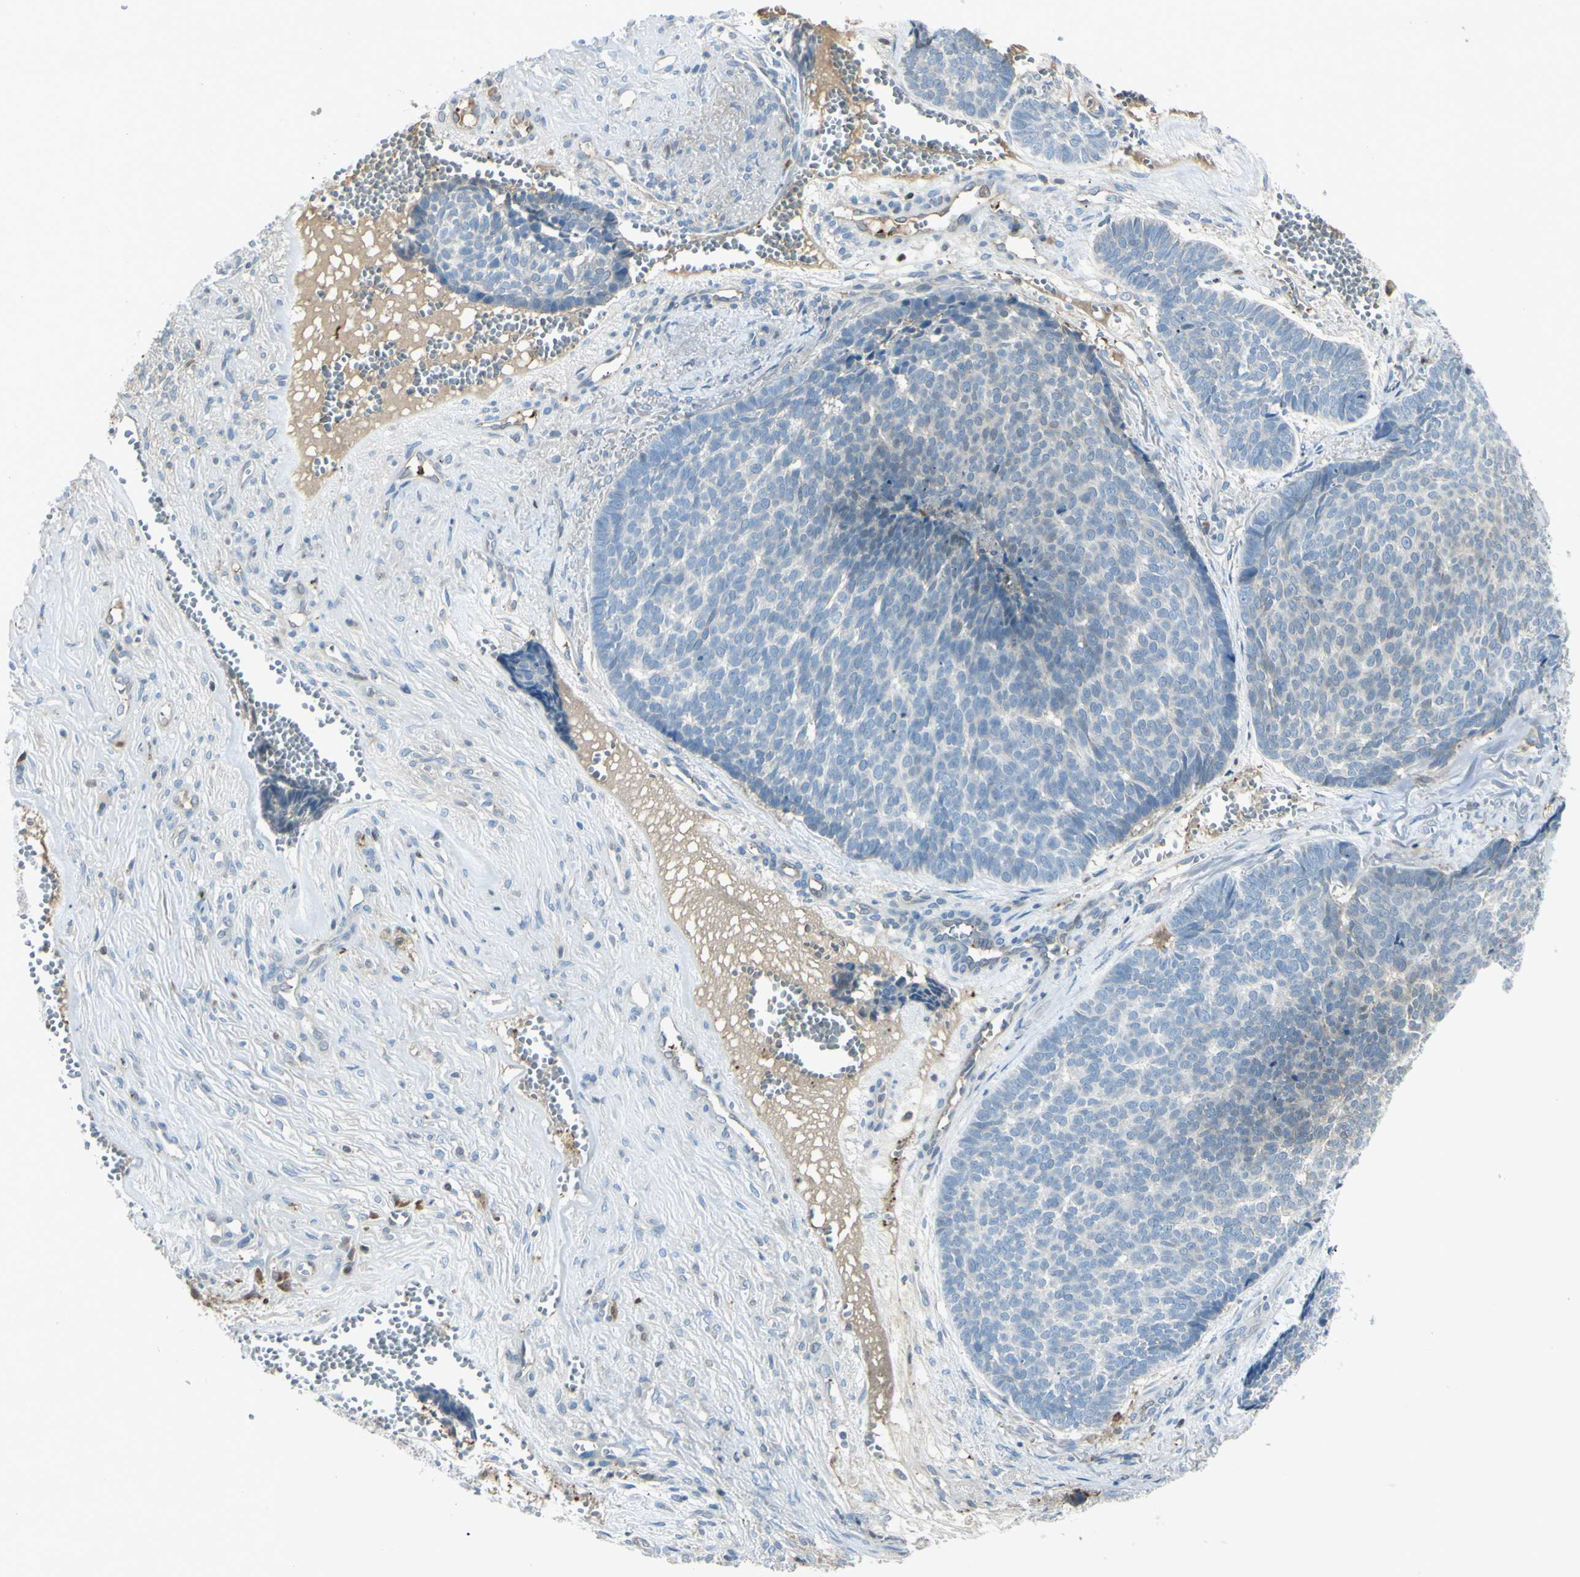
{"staining": {"intensity": "negative", "quantity": "none", "location": "none"}, "tissue": "skin cancer", "cell_type": "Tumor cells", "image_type": "cancer", "snomed": [{"axis": "morphology", "description": "Basal cell carcinoma"}, {"axis": "topography", "description": "Skin"}], "caption": "Immunohistochemistry (IHC) histopathology image of neoplastic tissue: human skin cancer stained with DAB (3,3'-diaminobenzidine) exhibits no significant protein staining in tumor cells.", "gene": "C1orf159", "patient": {"sex": "male", "age": 84}}